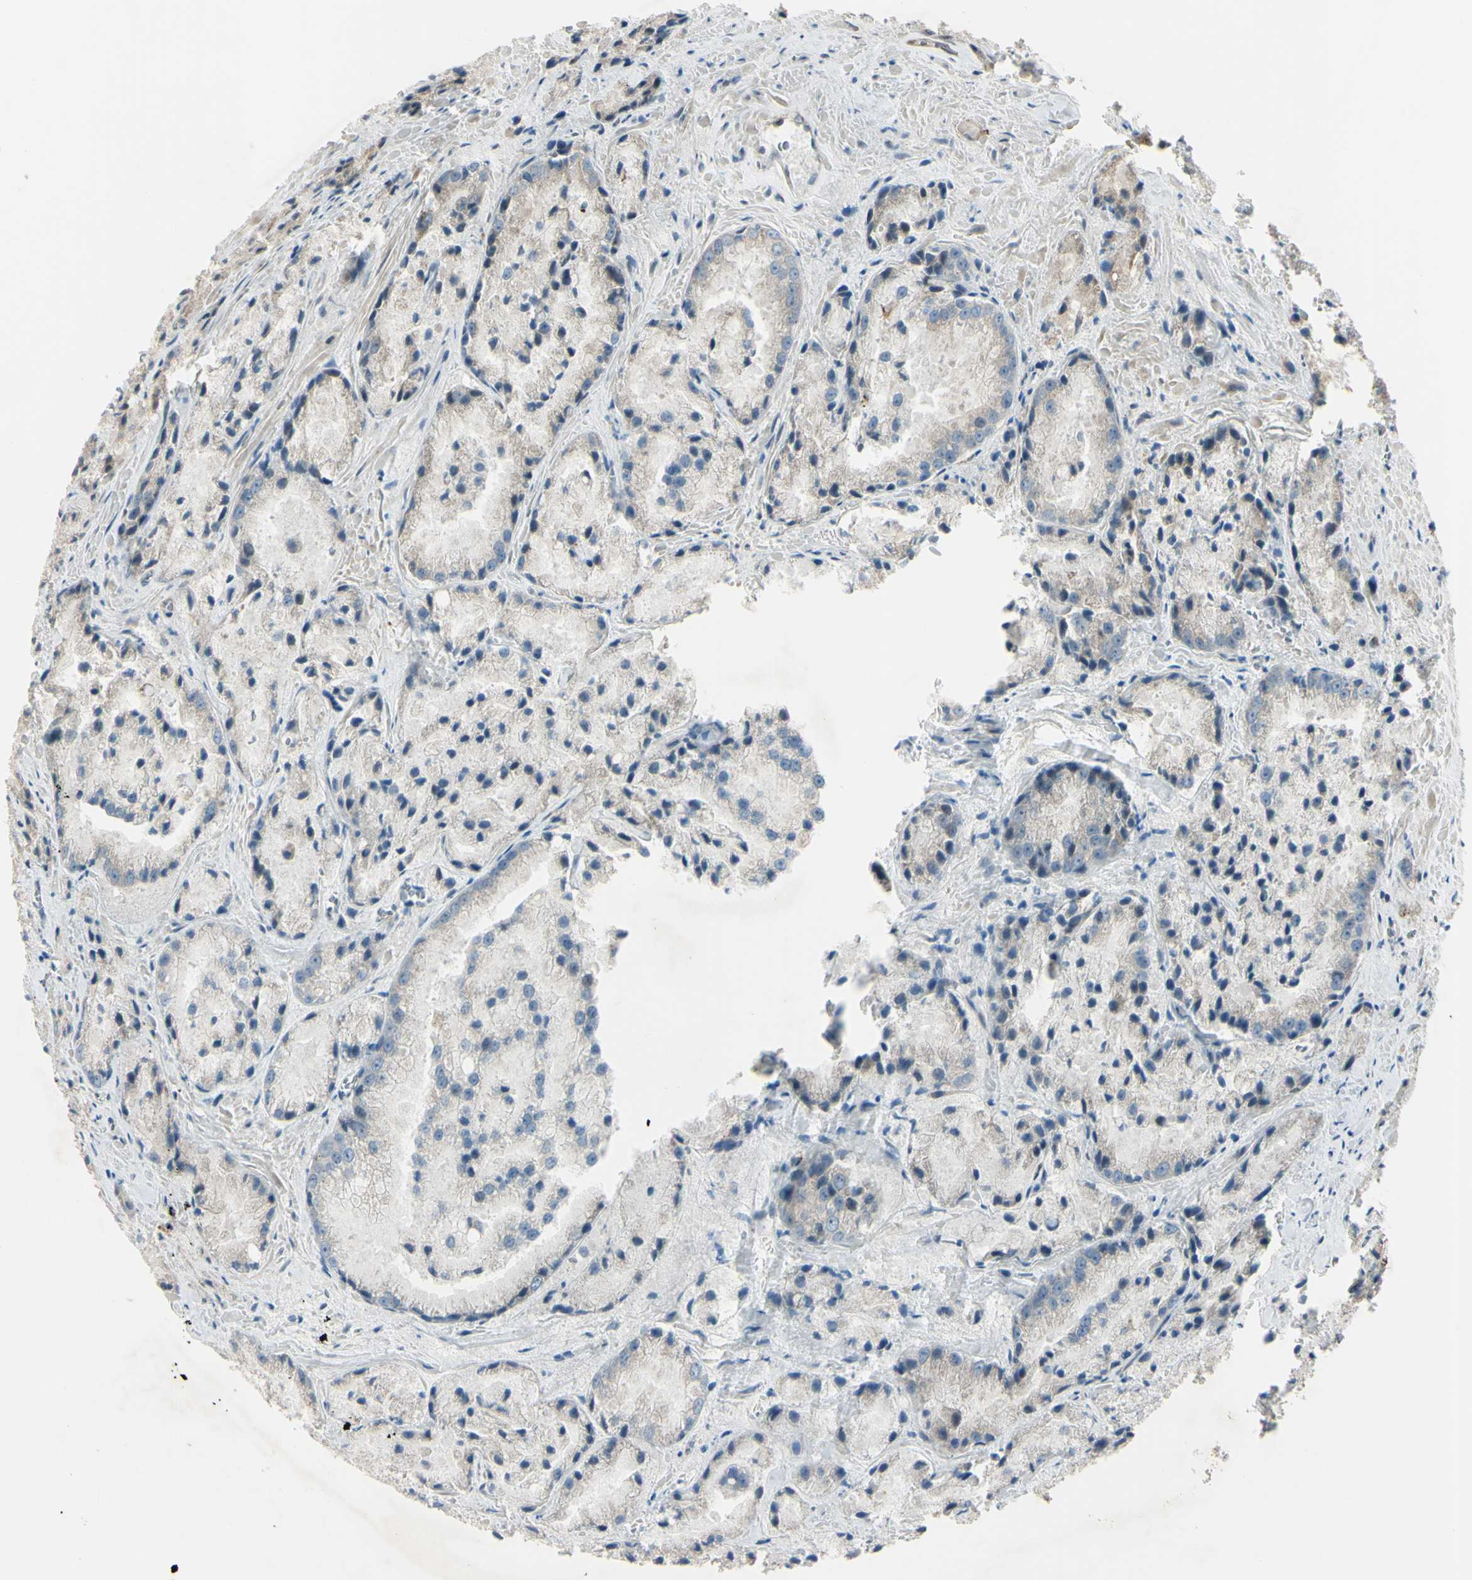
{"staining": {"intensity": "weak", "quantity": "<25%", "location": "cytoplasmic/membranous"}, "tissue": "prostate cancer", "cell_type": "Tumor cells", "image_type": "cancer", "snomed": [{"axis": "morphology", "description": "Adenocarcinoma, Low grade"}, {"axis": "topography", "description": "Prostate"}], "caption": "Photomicrograph shows no protein expression in tumor cells of prostate cancer tissue.", "gene": "NDFIP1", "patient": {"sex": "male", "age": 64}}